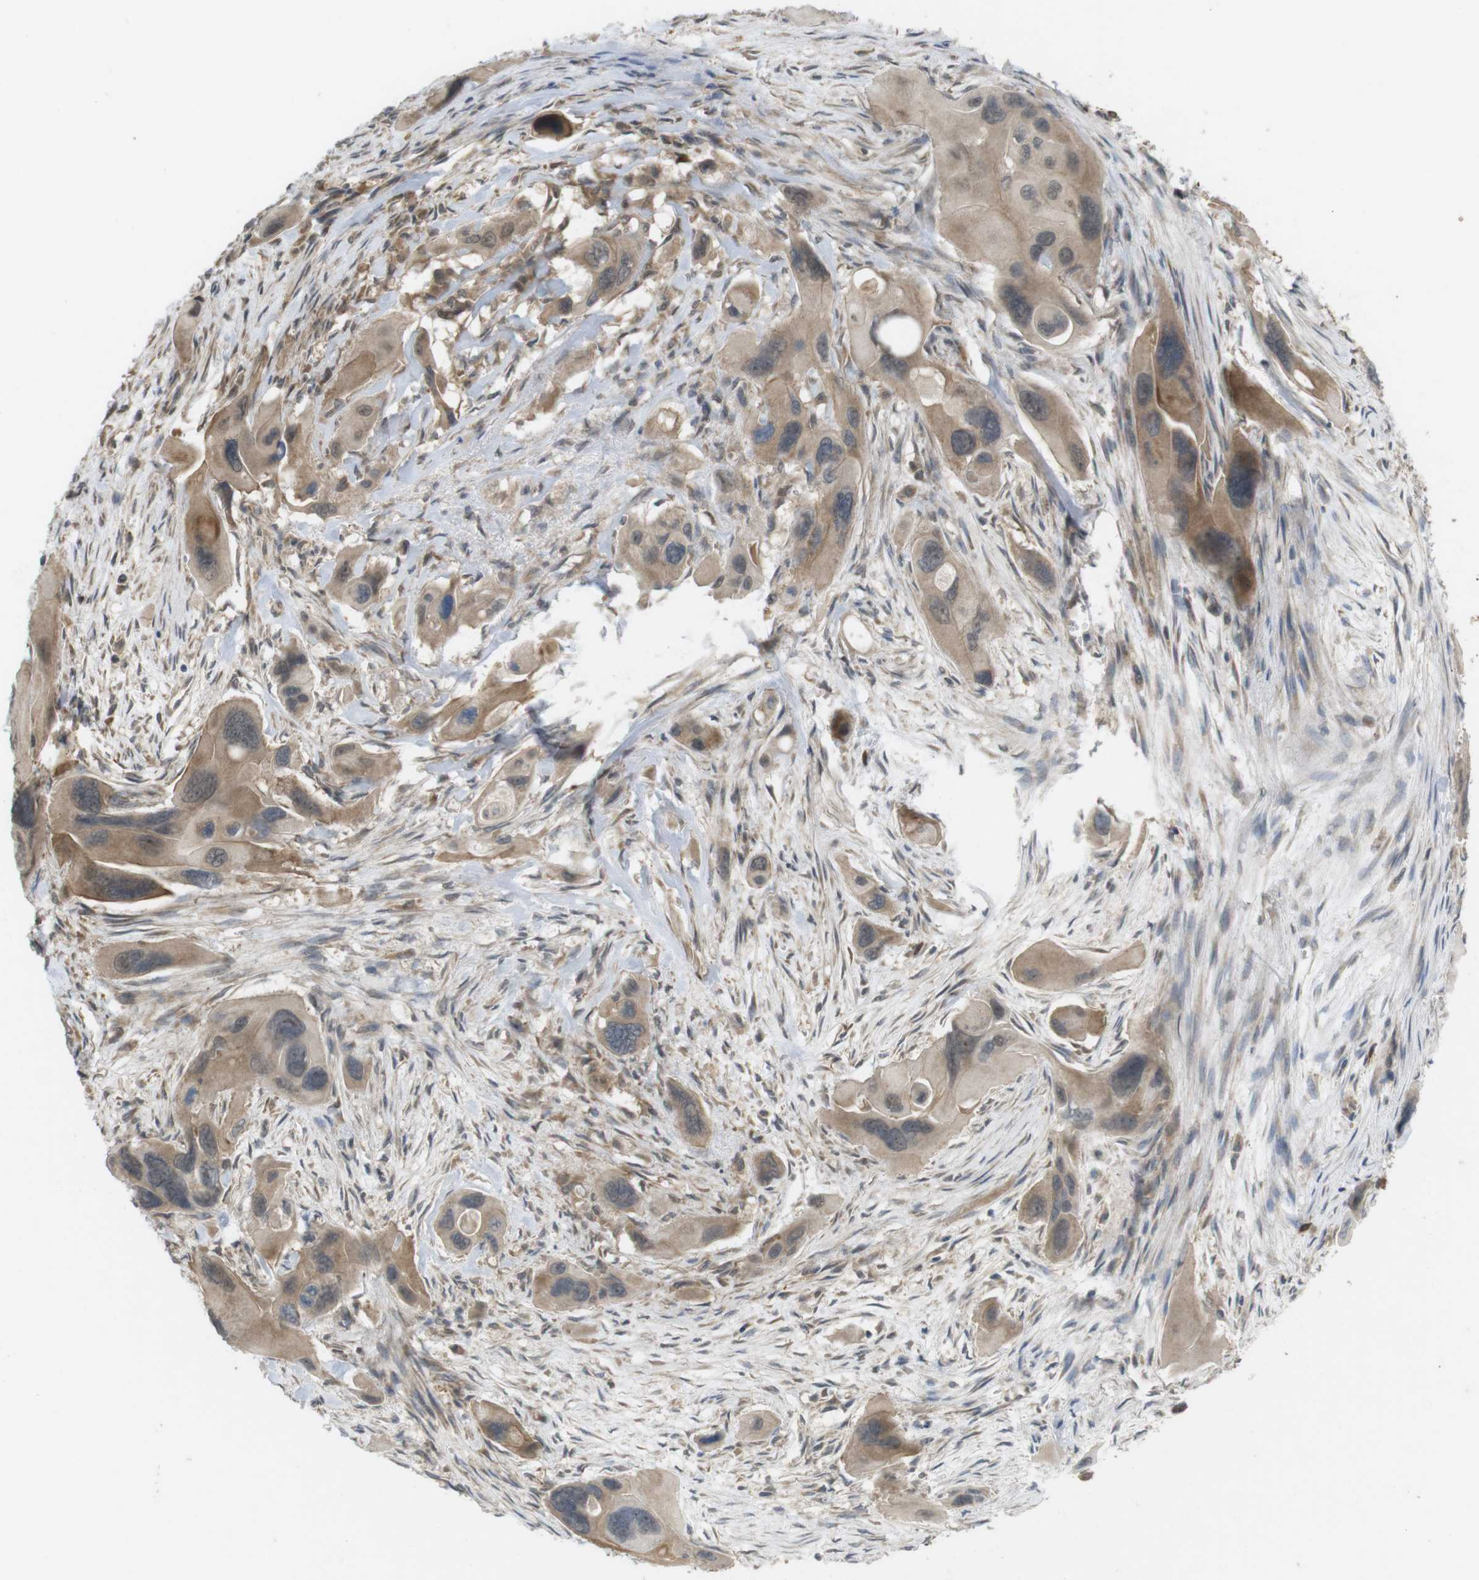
{"staining": {"intensity": "moderate", "quantity": ">75%", "location": "cytoplasmic/membranous"}, "tissue": "pancreatic cancer", "cell_type": "Tumor cells", "image_type": "cancer", "snomed": [{"axis": "morphology", "description": "Adenocarcinoma, NOS"}, {"axis": "topography", "description": "Pancreas"}], "caption": "Brown immunohistochemical staining in adenocarcinoma (pancreatic) exhibits moderate cytoplasmic/membranous positivity in approximately >75% of tumor cells.", "gene": "RNF130", "patient": {"sex": "male", "age": 73}}